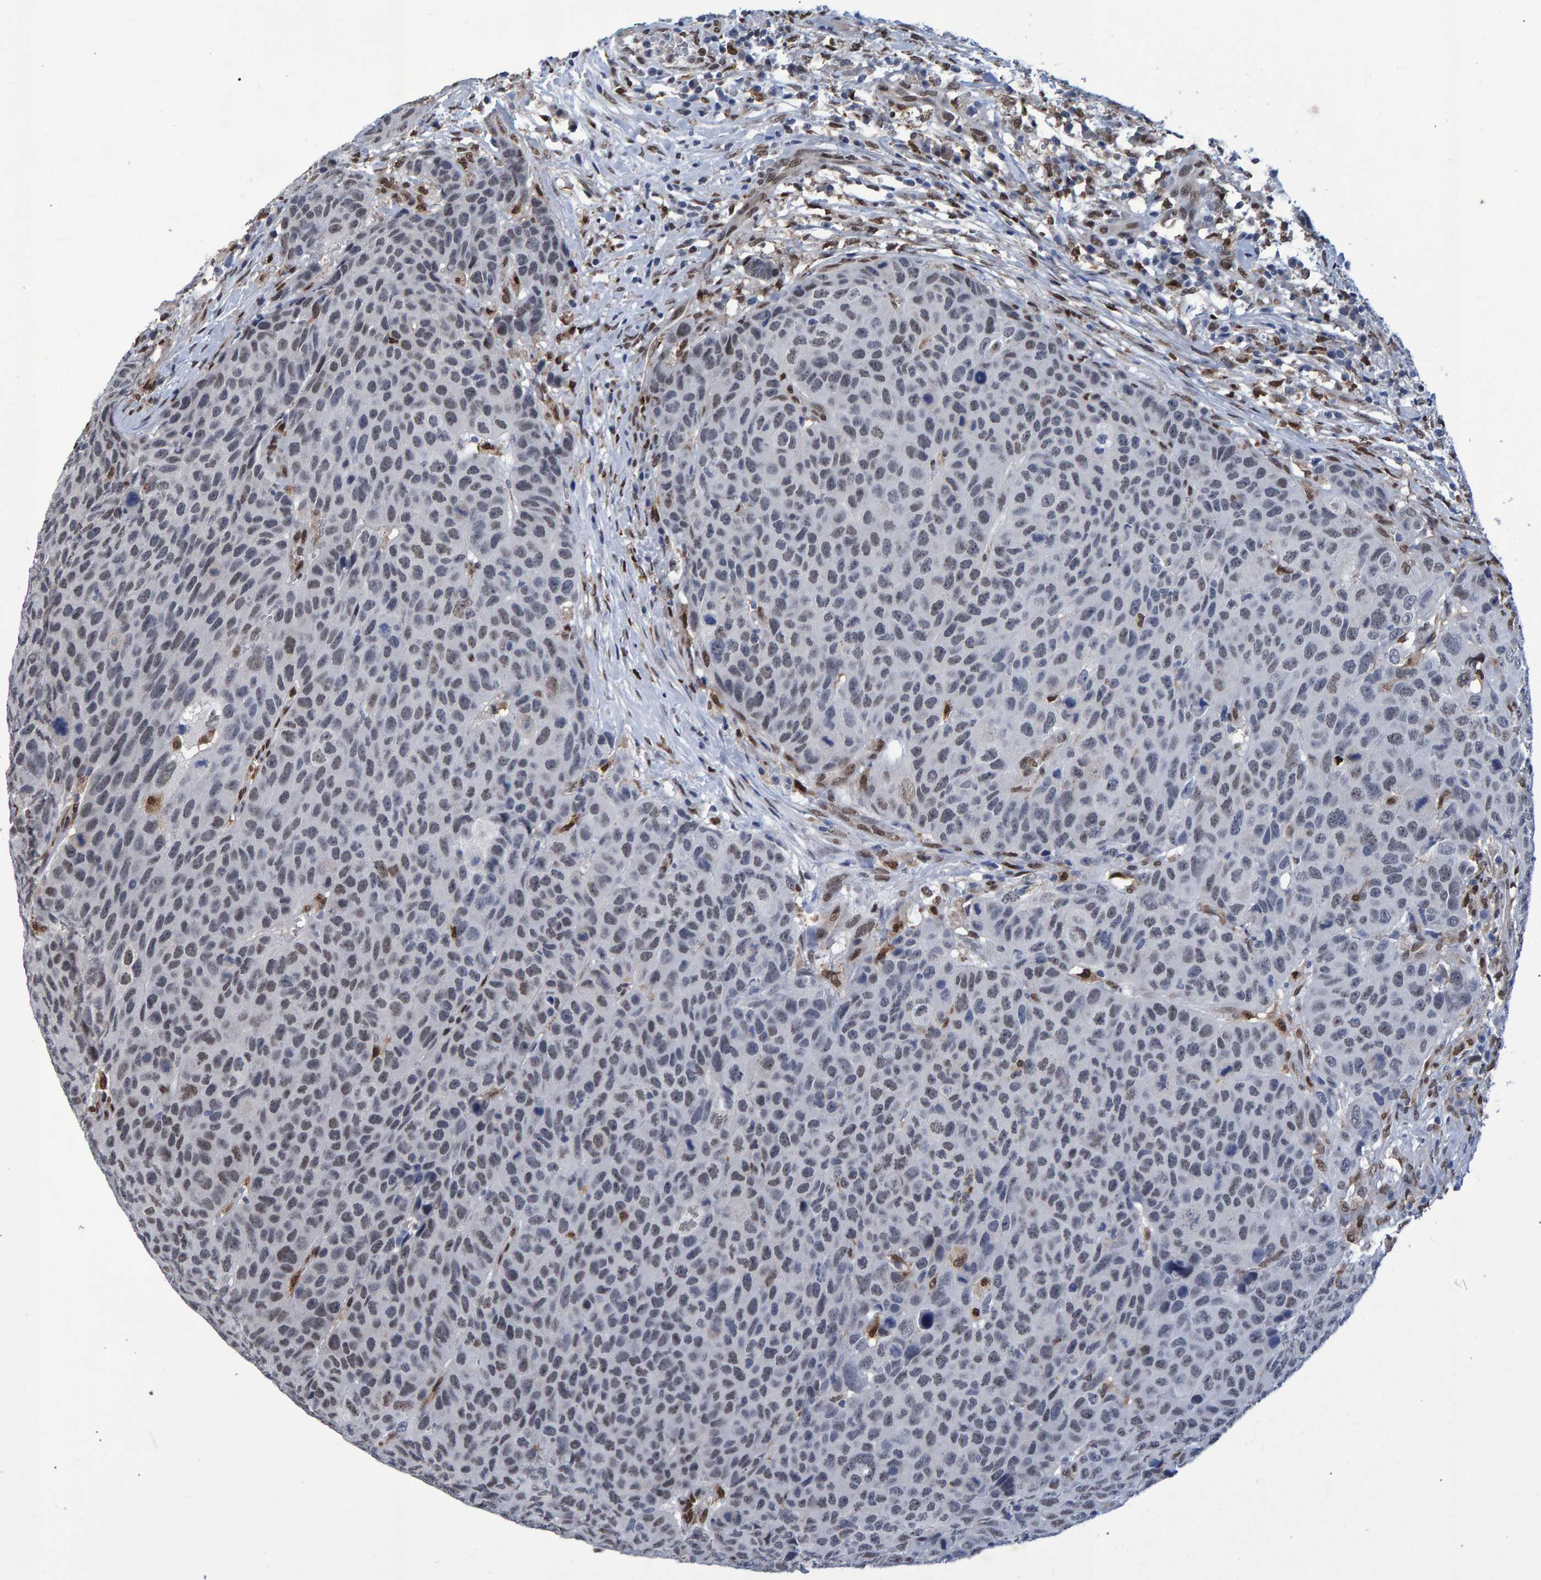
{"staining": {"intensity": "weak", "quantity": "25%-75%", "location": "nuclear"}, "tissue": "head and neck cancer", "cell_type": "Tumor cells", "image_type": "cancer", "snomed": [{"axis": "morphology", "description": "Squamous cell carcinoma, NOS"}, {"axis": "topography", "description": "Head-Neck"}], "caption": "Approximately 25%-75% of tumor cells in human head and neck squamous cell carcinoma display weak nuclear protein positivity as visualized by brown immunohistochemical staining.", "gene": "QKI", "patient": {"sex": "male", "age": 66}}